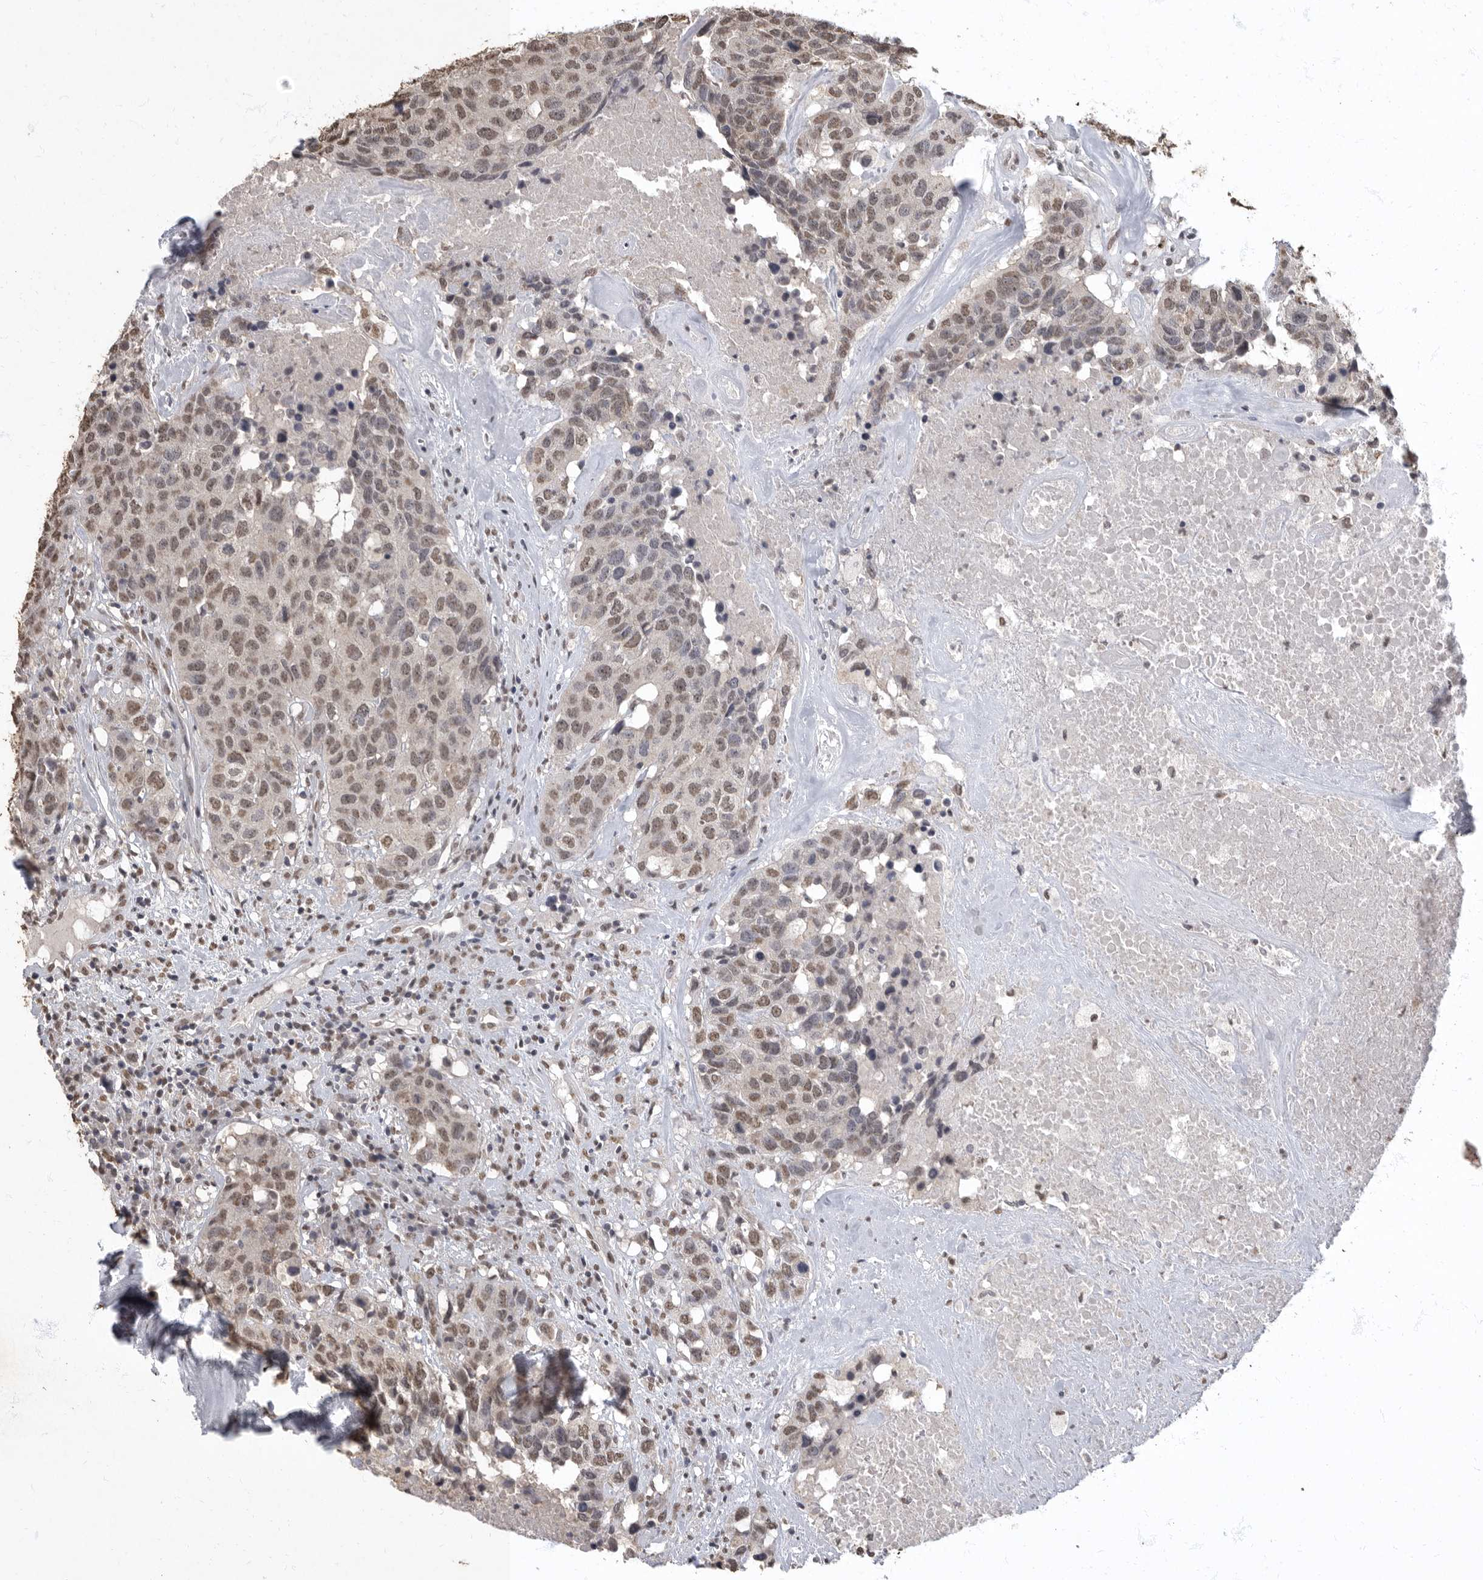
{"staining": {"intensity": "weak", "quantity": ">75%", "location": "cytoplasmic/membranous,nuclear"}, "tissue": "head and neck cancer", "cell_type": "Tumor cells", "image_type": "cancer", "snomed": [{"axis": "morphology", "description": "Squamous cell carcinoma, NOS"}, {"axis": "topography", "description": "Head-Neck"}], "caption": "Immunohistochemical staining of head and neck cancer demonstrates low levels of weak cytoplasmic/membranous and nuclear protein expression in about >75% of tumor cells.", "gene": "NBL1", "patient": {"sex": "male", "age": 66}}